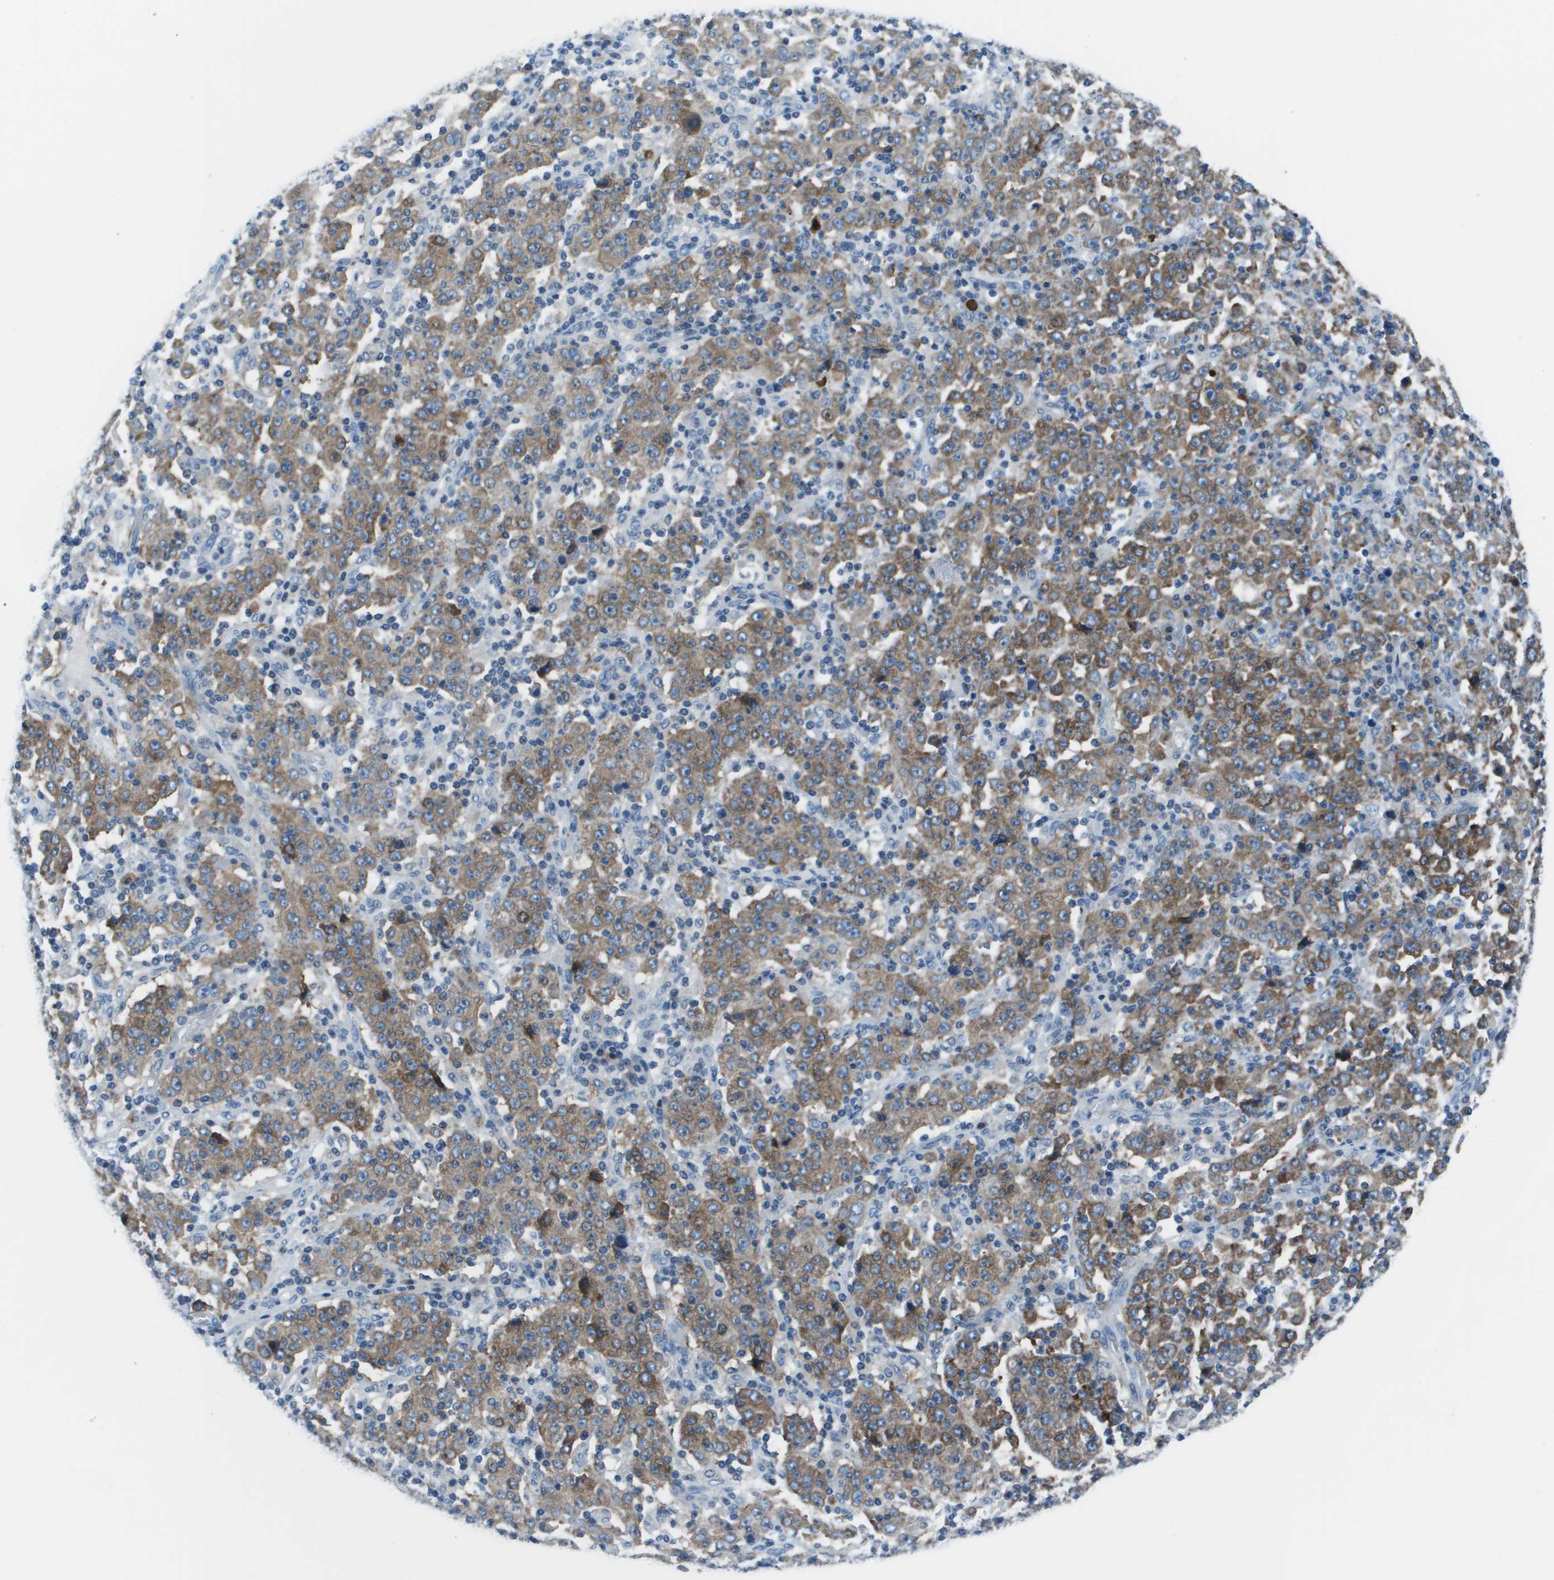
{"staining": {"intensity": "moderate", "quantity": ">75%", "location": "cytoplasmic/membranous"}, "tissue": "stomach cancer", "cell_type": "Tumor cells", "image_type": "cancer", "snomed": [{"axis": "morphology", "description": "Normal tissue, NOS"}, {"axis": "morphology", "description": "Adenocarcinoma, NOS"}, {"axis": "topography", "description": "Stomach, upper"}, {"axis": "topography", "description": "Stomach"}], "caption": "DAB immunohistochemical staining of human stomach cancer exhibits moderate cytoplasmic/membranous protein expression in approximately >75% of tumor cells. The protein is stained brown, and the nuclei are stained in blue (DAB (3,3'-diaminobenzidine) IHC with brightfield microscopy, high magnification).", "gene": "STIP1", "patient": {"sex": "male", "age": 59}}